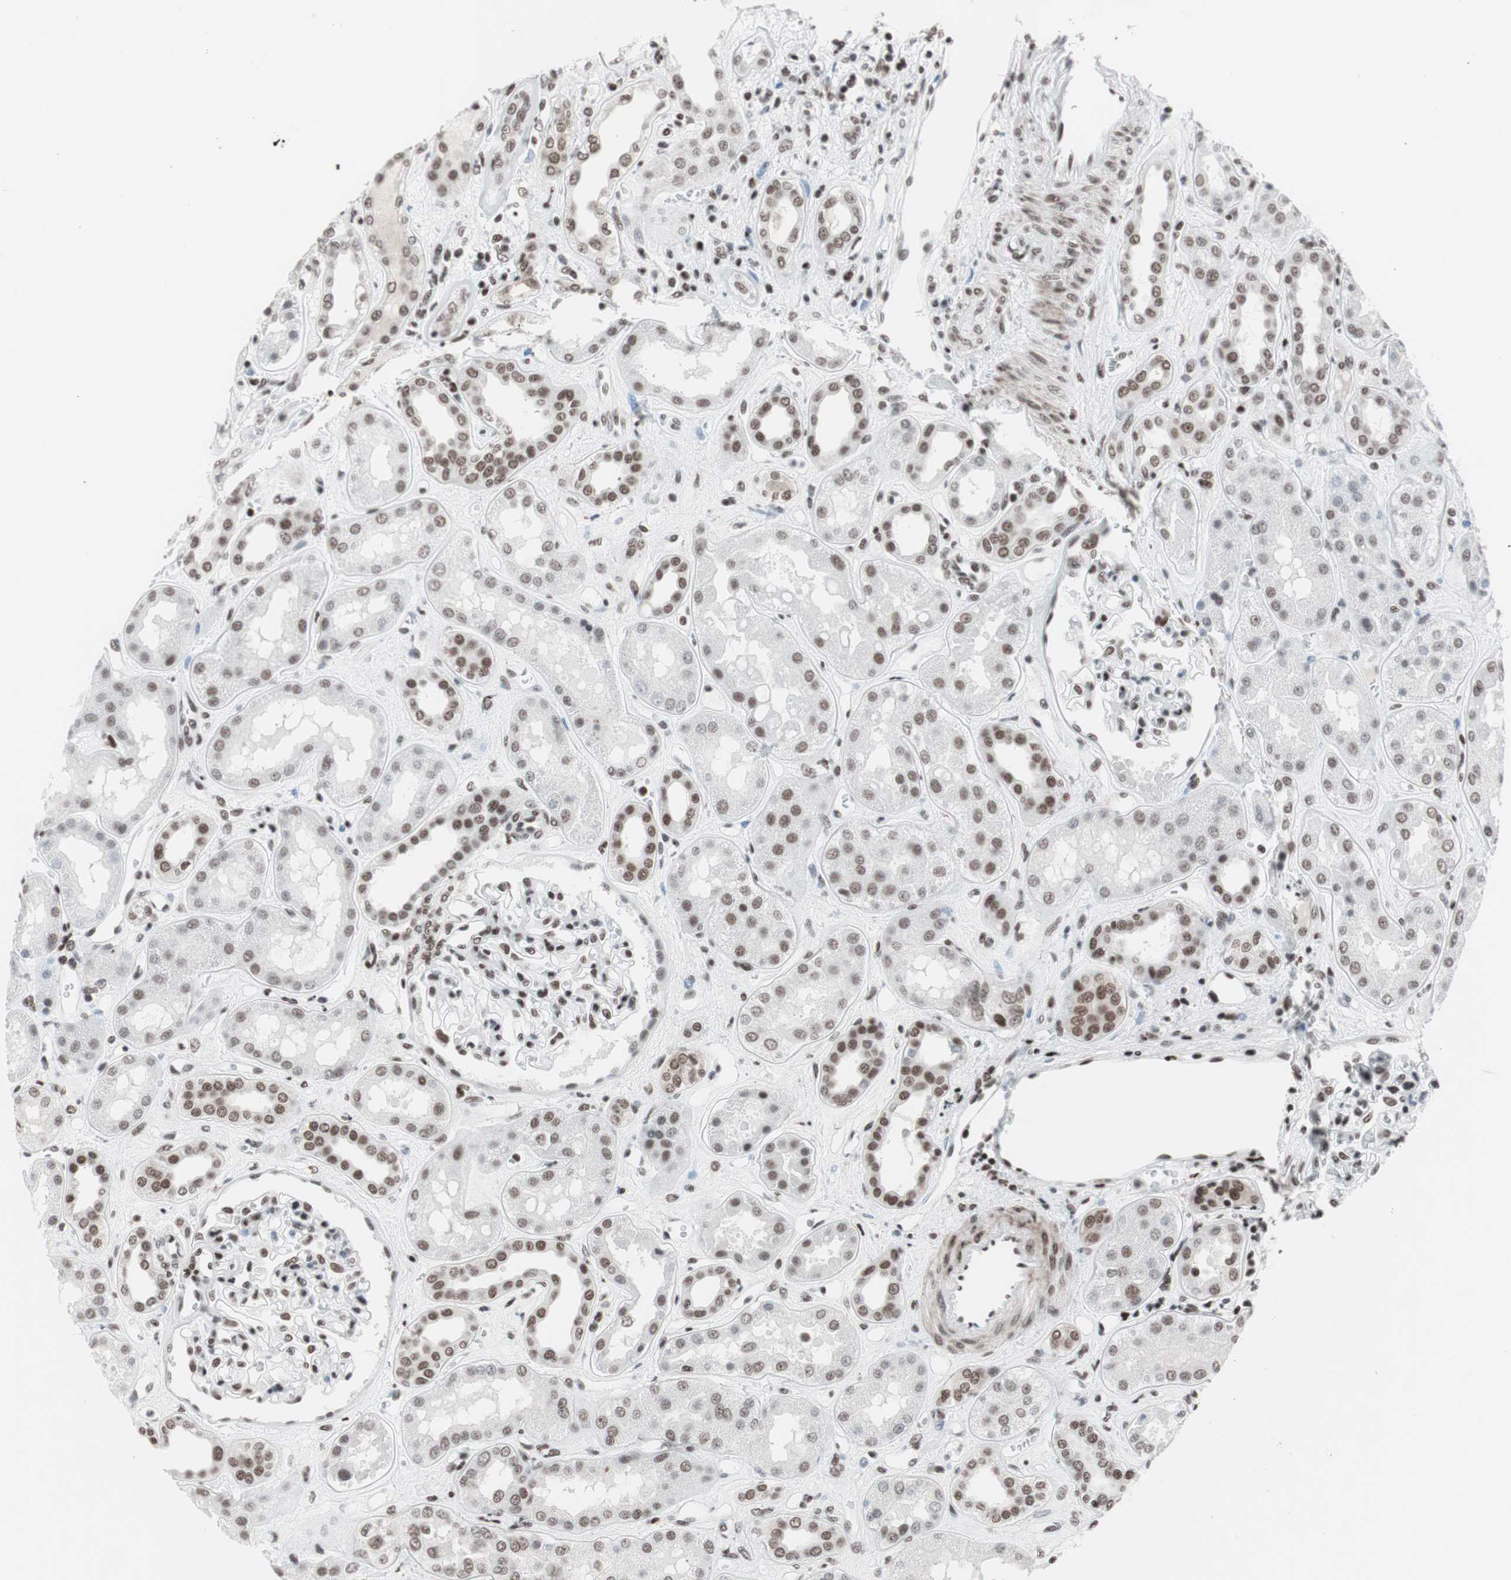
{"staining": {"intensity": "moderate", "quantity": "25%-75%", "location": "nuclear"}, "tissue": "kidney", "cell_type": "Cells in glomeruli", "image_type": "normal", "snomed": [{"axis": "morphology", "description": "Normal tissue, NOS"}, {"axis": "topography", "description": "Kidney"}], "caption": "A photomicrograph of kidney stained for a protein reveals moderate nuclear brown staining in cells in glomeruli. (DAB (3,3'-diaminobenzidine) IHC with brightfield microscopy, high magnification).", "gene": "ARID1A", "patient": {"sex": "male", "age": 59}}